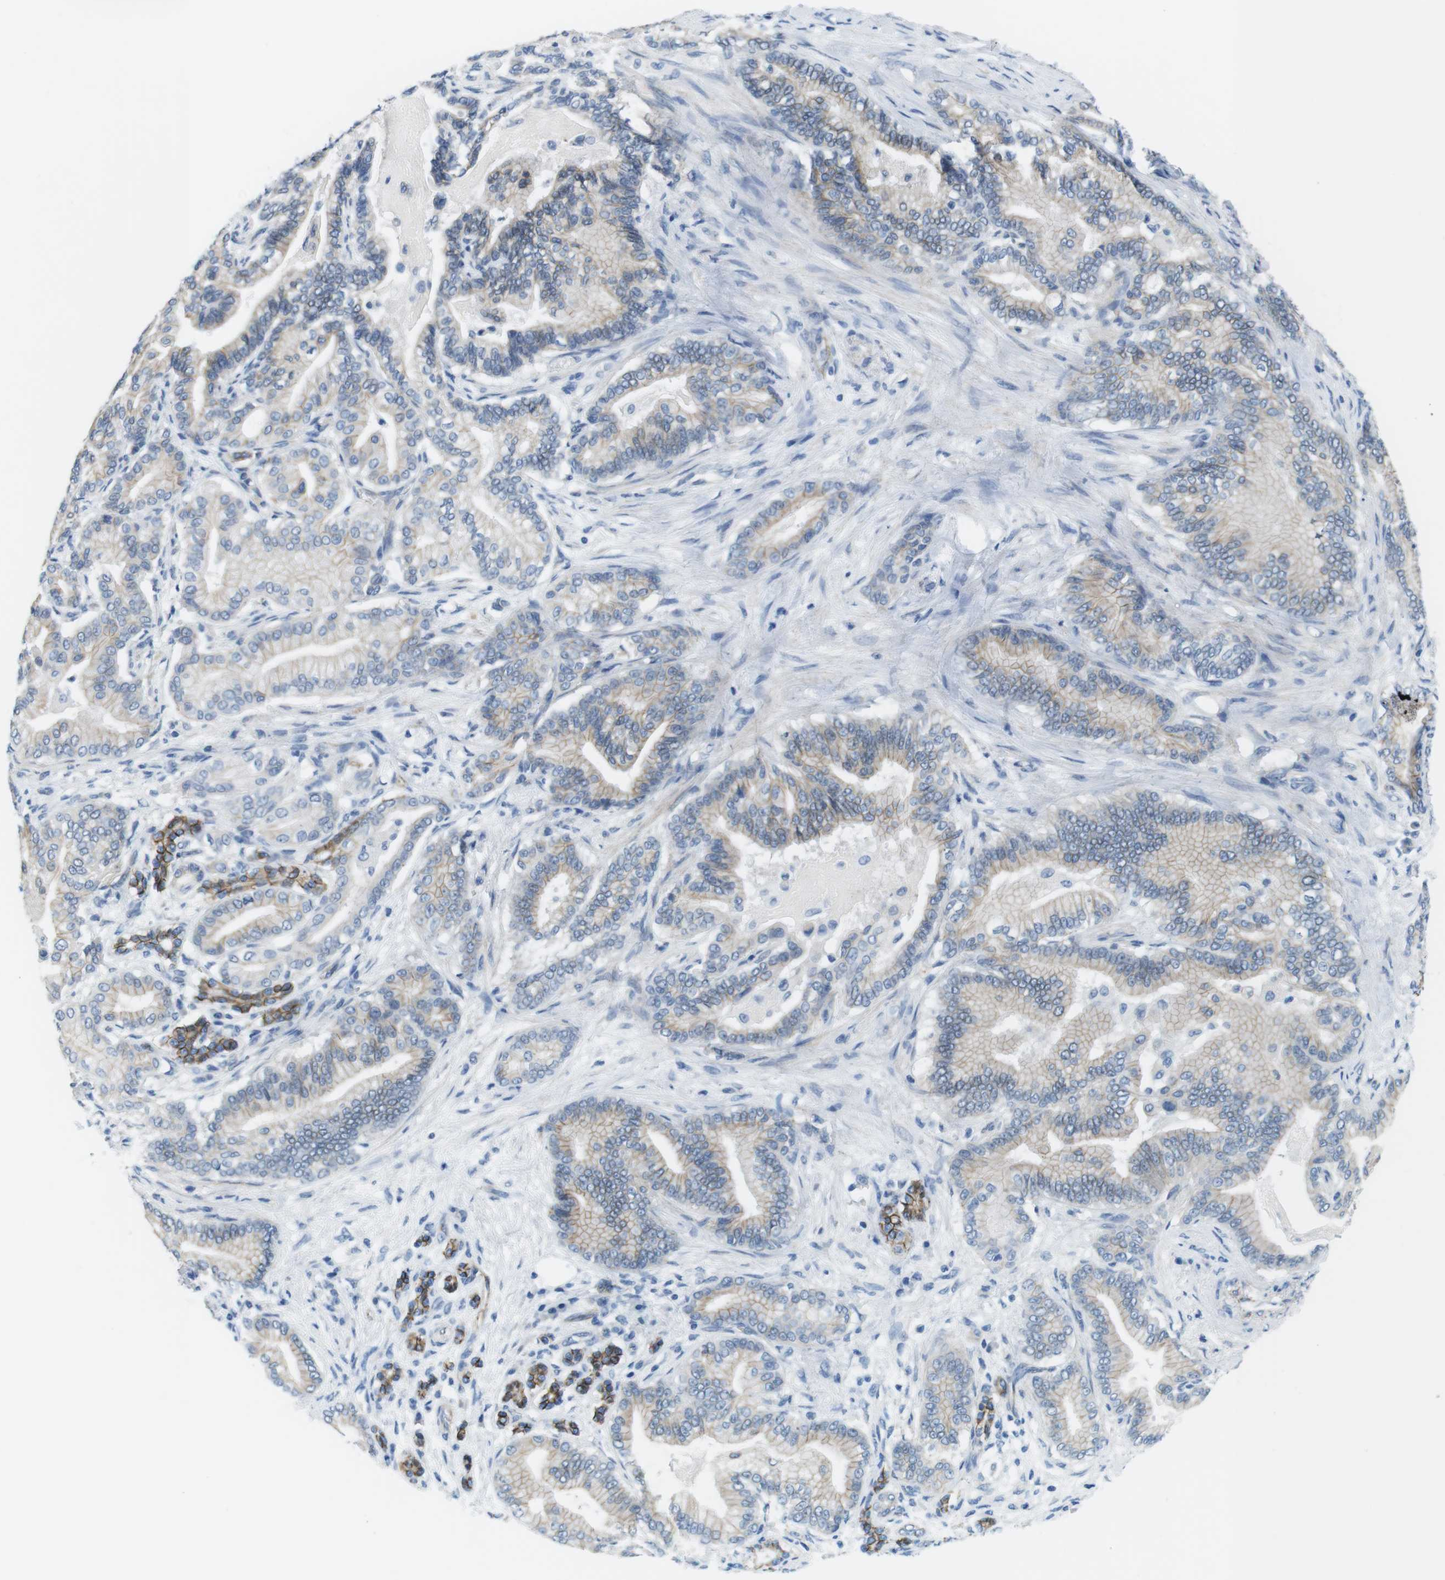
{"staining": {"intensity": "weak", "quantity": ">75%", "location": "cytoplasmic/membranous"}, "tissue": "pancreatic cancer", "cell_type": "Tumor cells", "image_type": "cancer", "snomed": [{"axis": "morphology", "description": "Normal tissue, NOS"}, {"axis": "morphology", "description": "Adenocarcinoma, NOS"}, {"axis": "topography", "description": "Pancreas"}], "caption": "Human pancreatic adenocarcinoma stained with a brown dye shows weak cytoplasmic/membranous positive staining in approximately >75% of tumor cells.", "gene": "SLC6A6", "patient": {"sex": "male", "age": 63}}